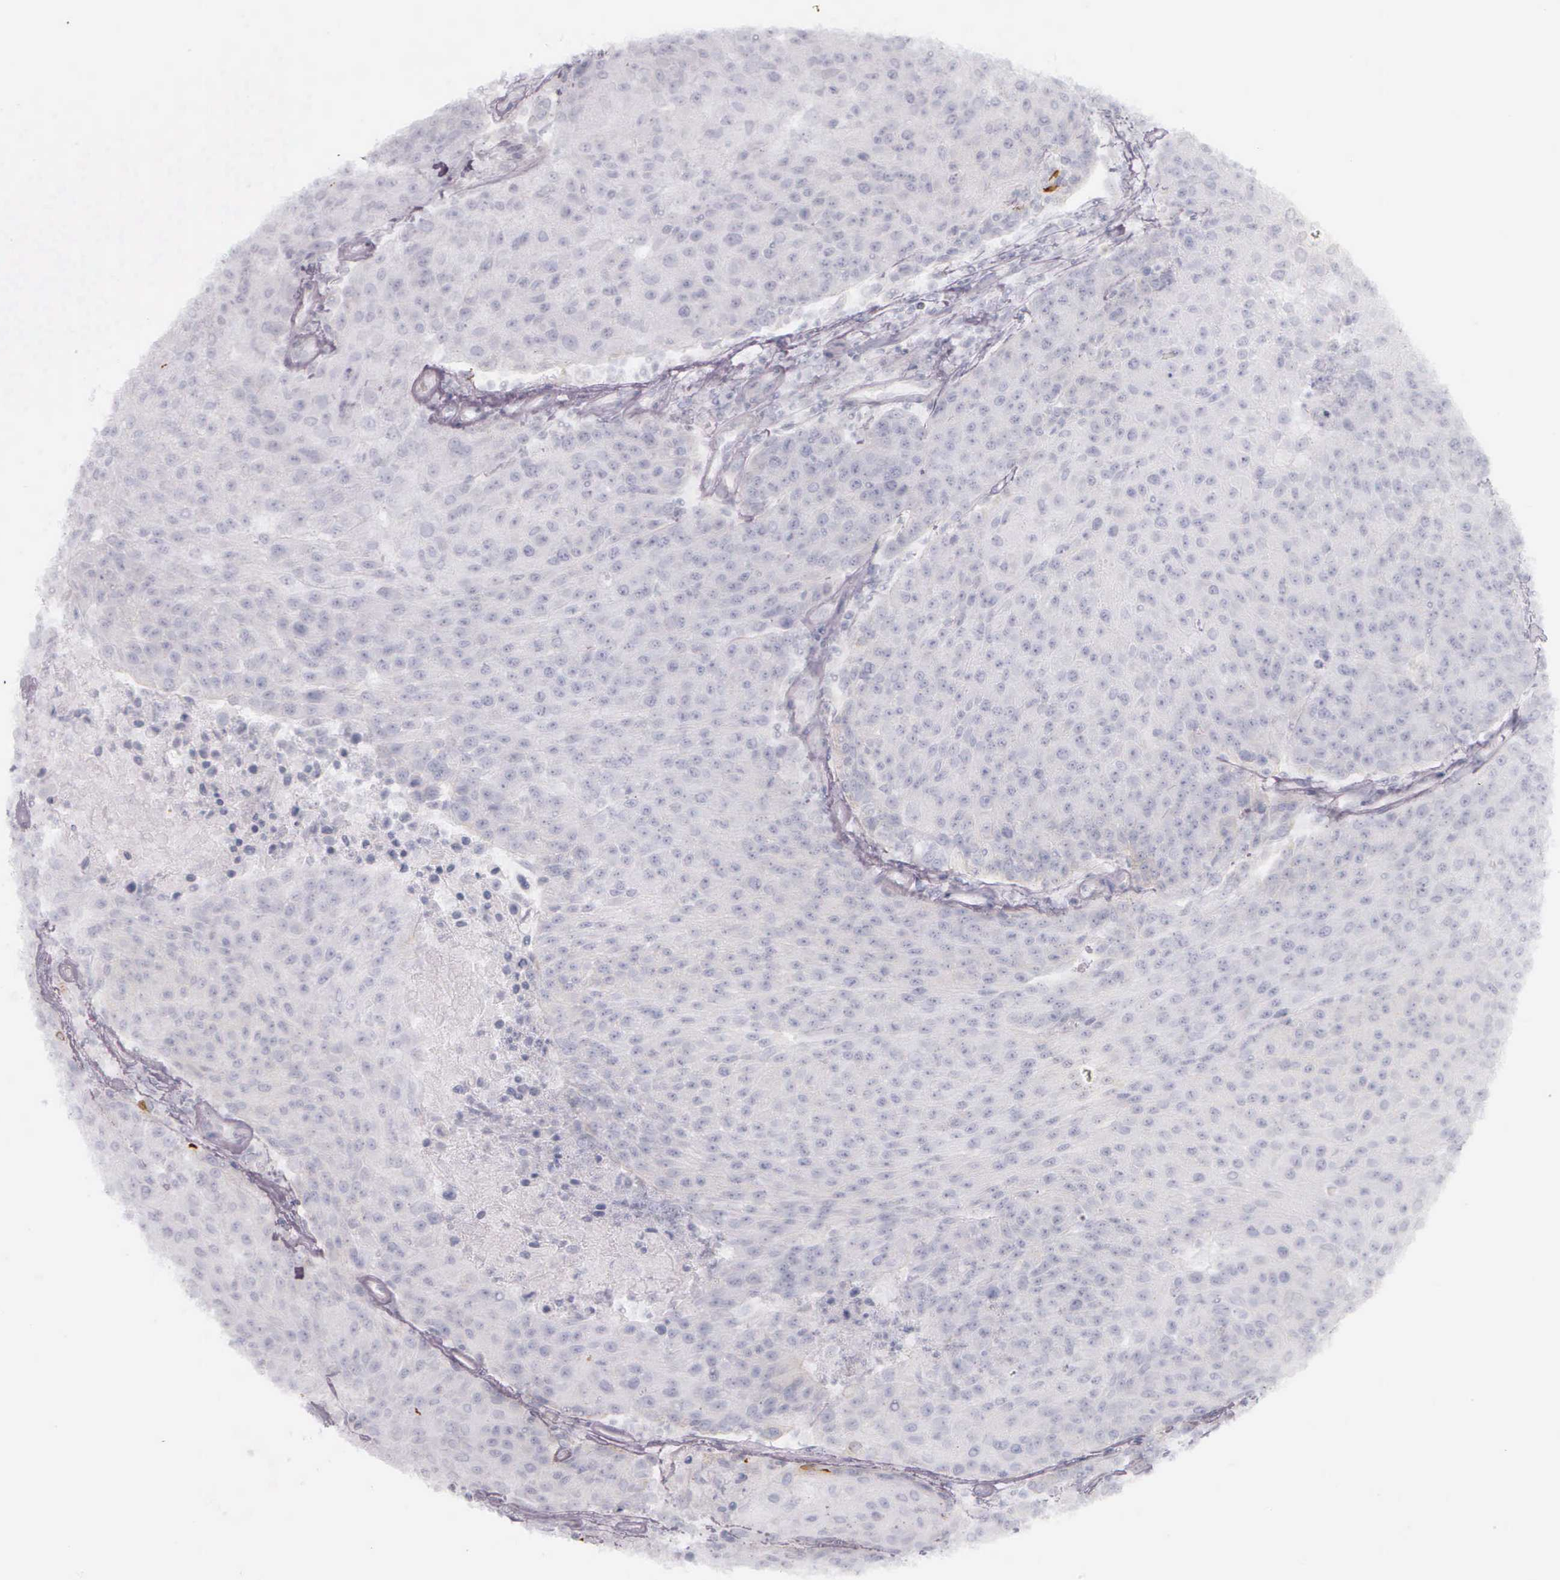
{"staining": {"intensity": "negative", "quantity": "none", "location": "none"}, "tissue": "urothelial cancer", "cell_type": "Tumor cells", "image_type": "cancer", "snomed": [{"axis": "morphology", "description": "Urothelial carcinoma, High grade"}, {"axis": "topography", "description": "Urinary bladder"}], "caption": "High-grade urothelial carcinoma stained for a protein using IHC demonstrates no positivity tumor cells.", "gene": "KRT14", "patient": {"sex": "female", "age": 85}}